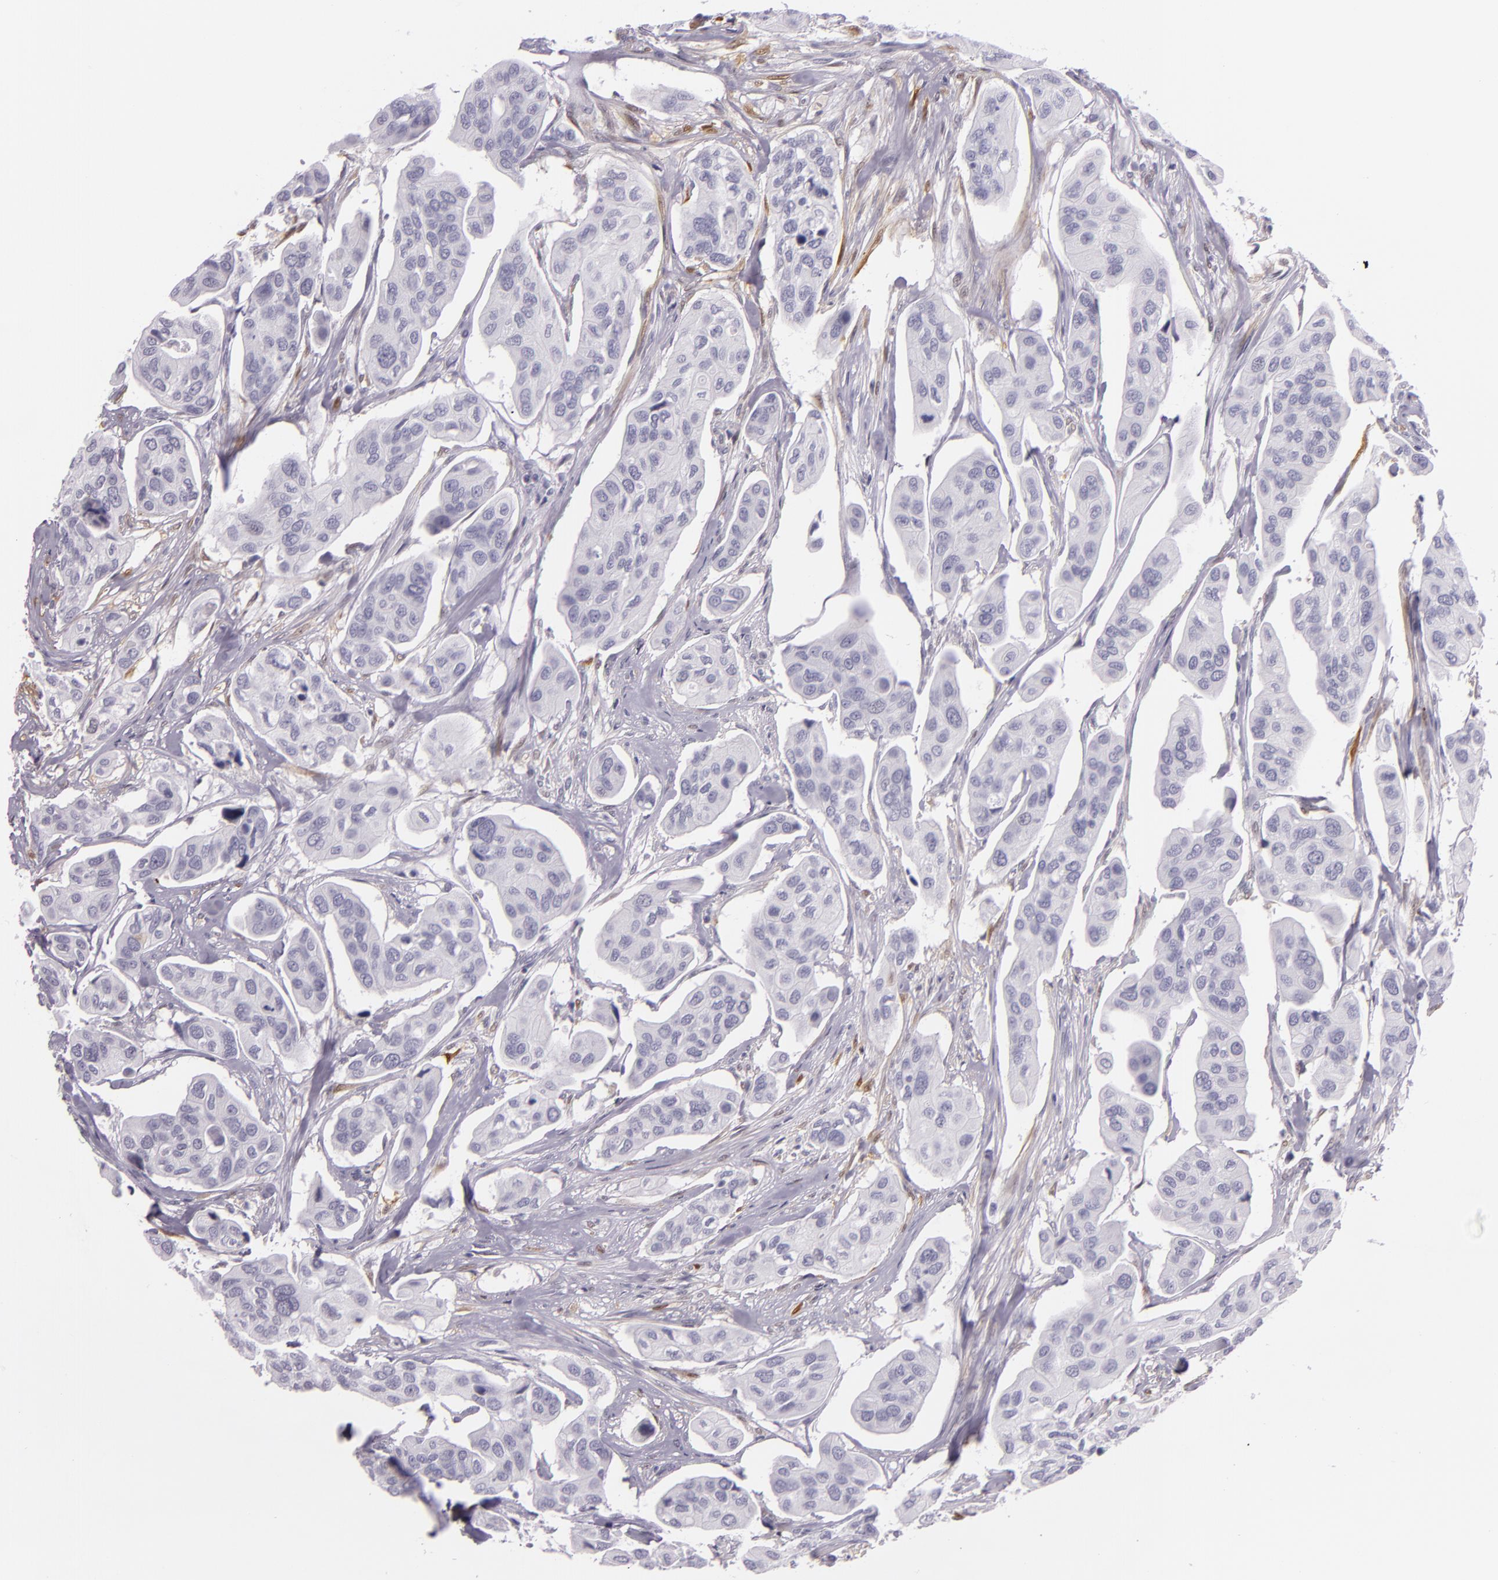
{"staining": {"intensity": "negative", "quantity": "none", "location": "none"}, "tissue": "urothelial cancer", "cell_type": "Tumor cells", "image_type": "cancer", "snomed": [{"axis": "morphology", "description": "Adenocarcinoma, NOS"}, {"axis": "topography", "description": "Urinary bladder"}], "caption": "Tumor cells are negative for protein expression in human urothelial cancer. (DAB (3,3'-diaminobenzidine) immunohistochemistry (IHC) with hematoxylin counter stain).", "gene": "MT1A", "patient": {"sex": "male", "age": 61}}